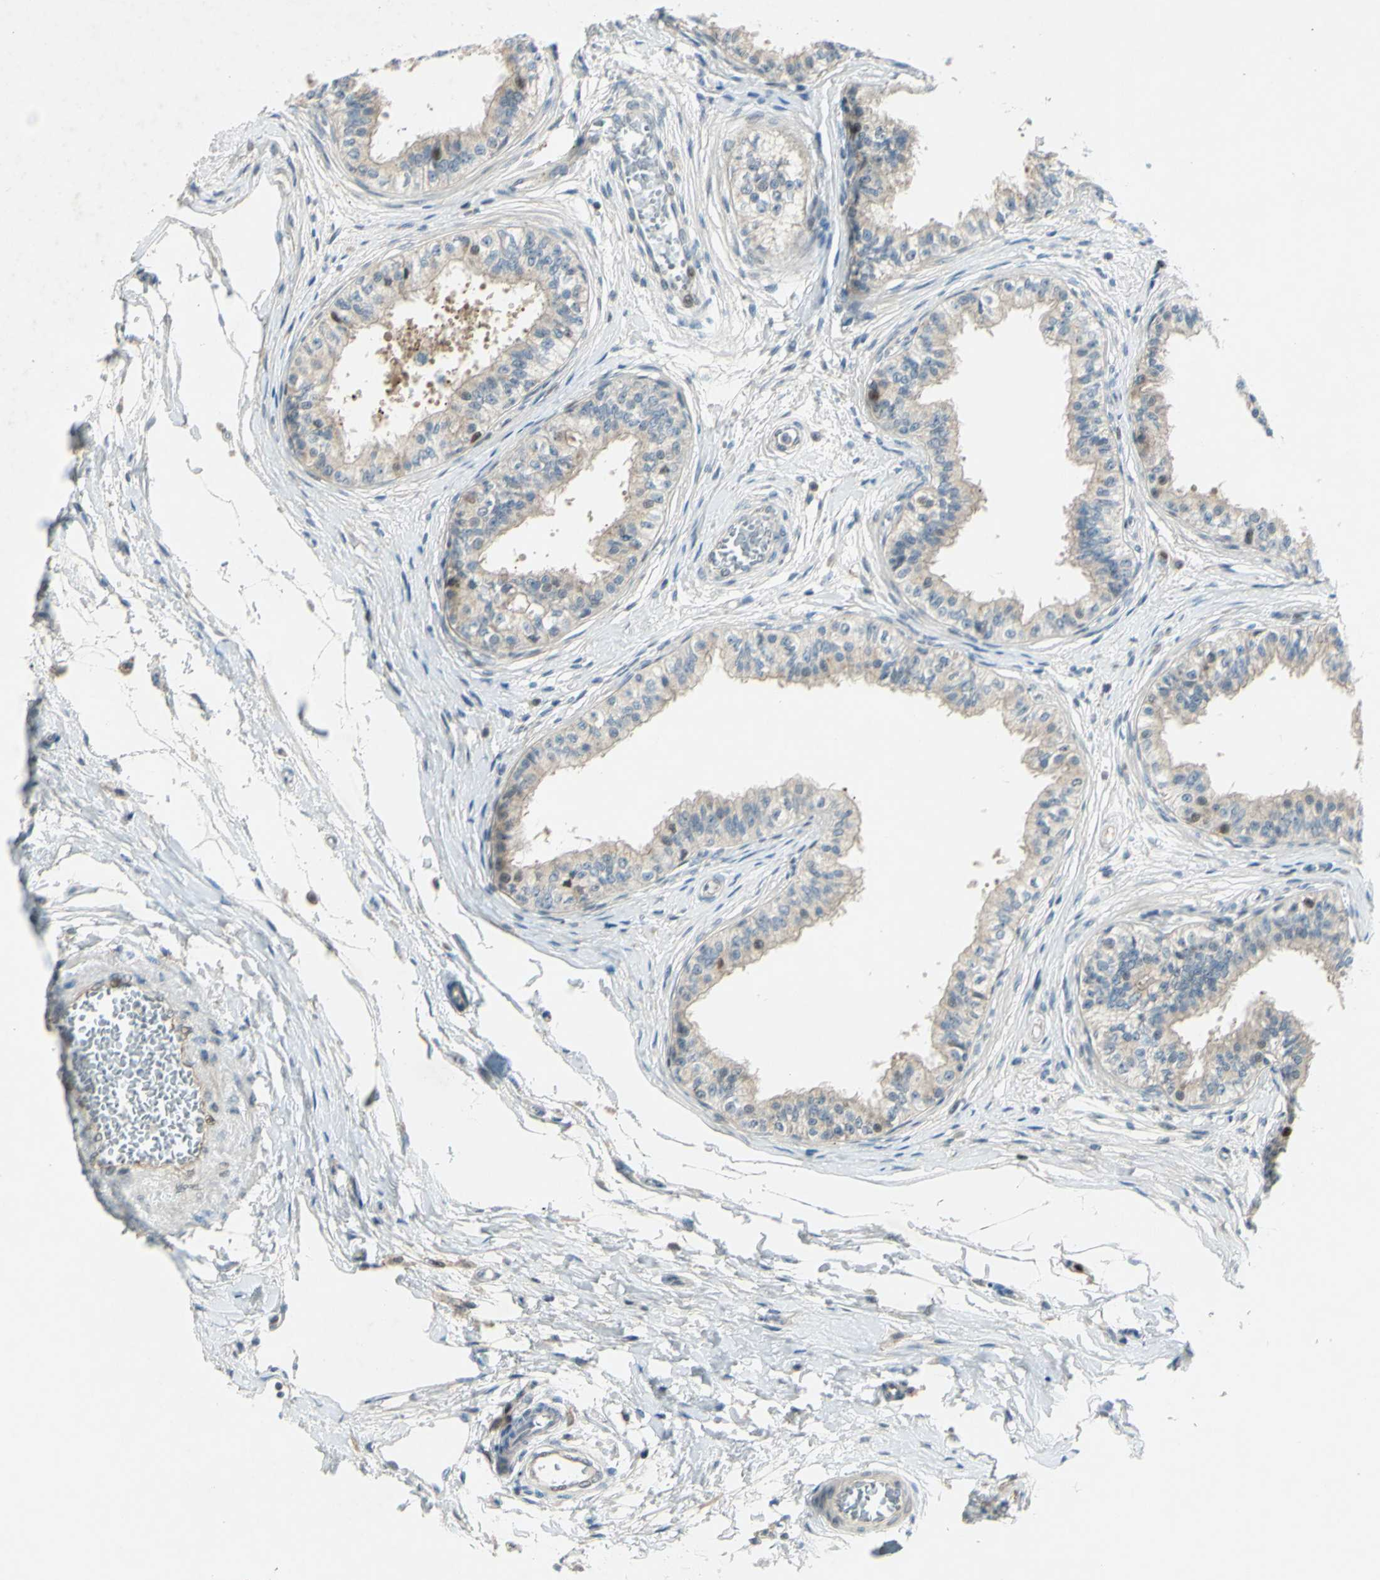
{"staining": {"intensity": "moderate", "quantity": "<25%", "location": "cytoplasmic/membranous,nuclear"}, "tissue": "epididymis", "cell_type": "Glandular cells", "image_type": "normal", "snomed": [{"axis": "morphology", "description": "Normal tissue, NOS"}, {"axis": "morphology", "description": "Adenocarcinoma, metastatic, NOS"}, {"axis": "topography", "description": "Testis"}, {"axis": "topography", "description": "Epididymis"}], "caption": "A low amount of moderate cytoplasmic/membranous,nuclear positivity is seen in about <25% of glandular cells in unremarkable epididymis.", "gene": "C1orf159", "patient": {"sex": "male", "age": 26}}